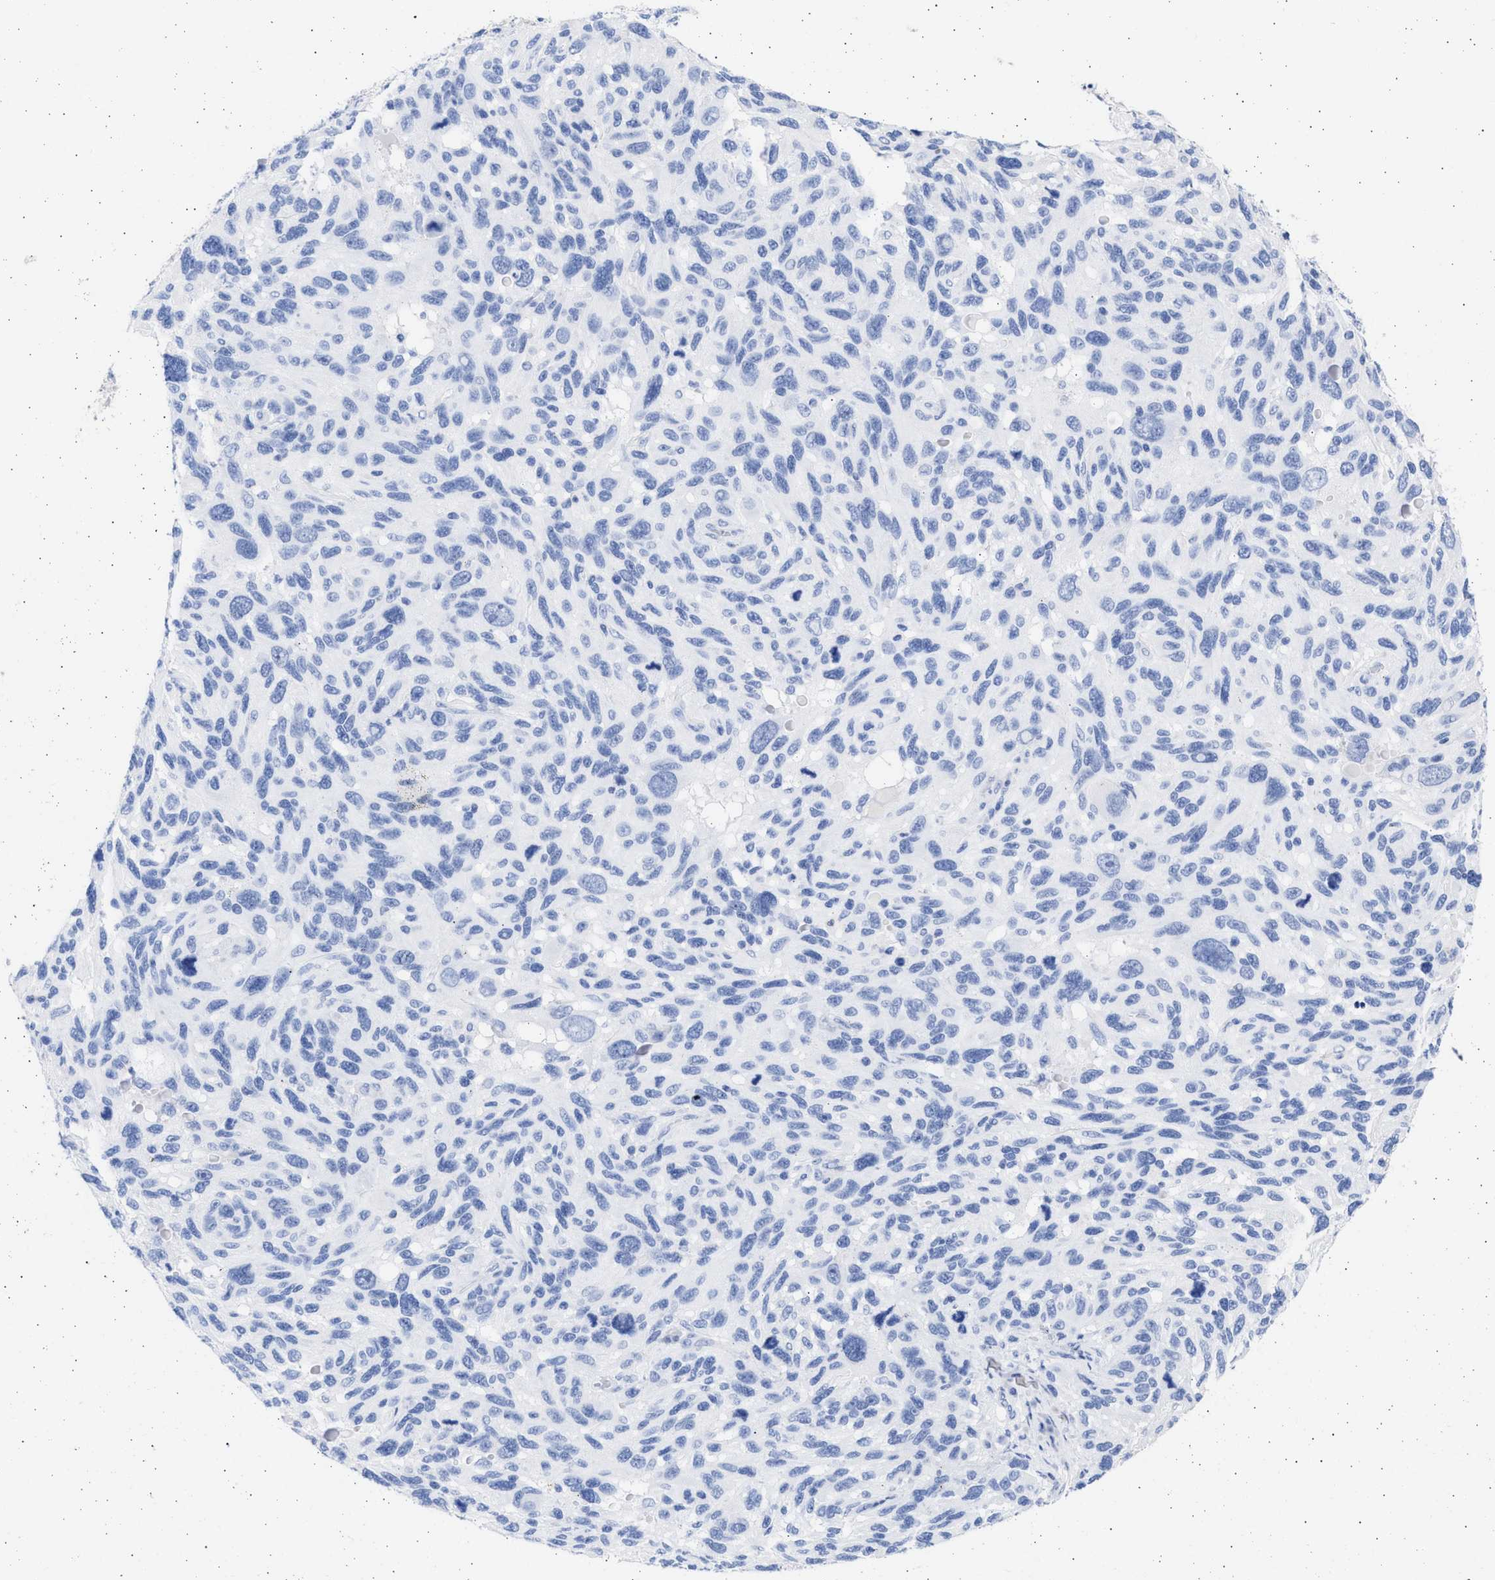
{"staining": {"intensity": "negative", "quantity": "none", "location": "none"}, "tissue": "melanoma", "cell_type": "Tumor cells", "image_type": "cancer", "snomed": [{"axis": "morphology", "description": "Malignant melanoma, NOS"}, {"axis": "topography", "description": "Skin"}], "caption": "Image shows no protein staining in tumor cells of malignant melanoma tissue.", "gene": "ALDOC", "patient": {"sex": "male", "age": 53}}